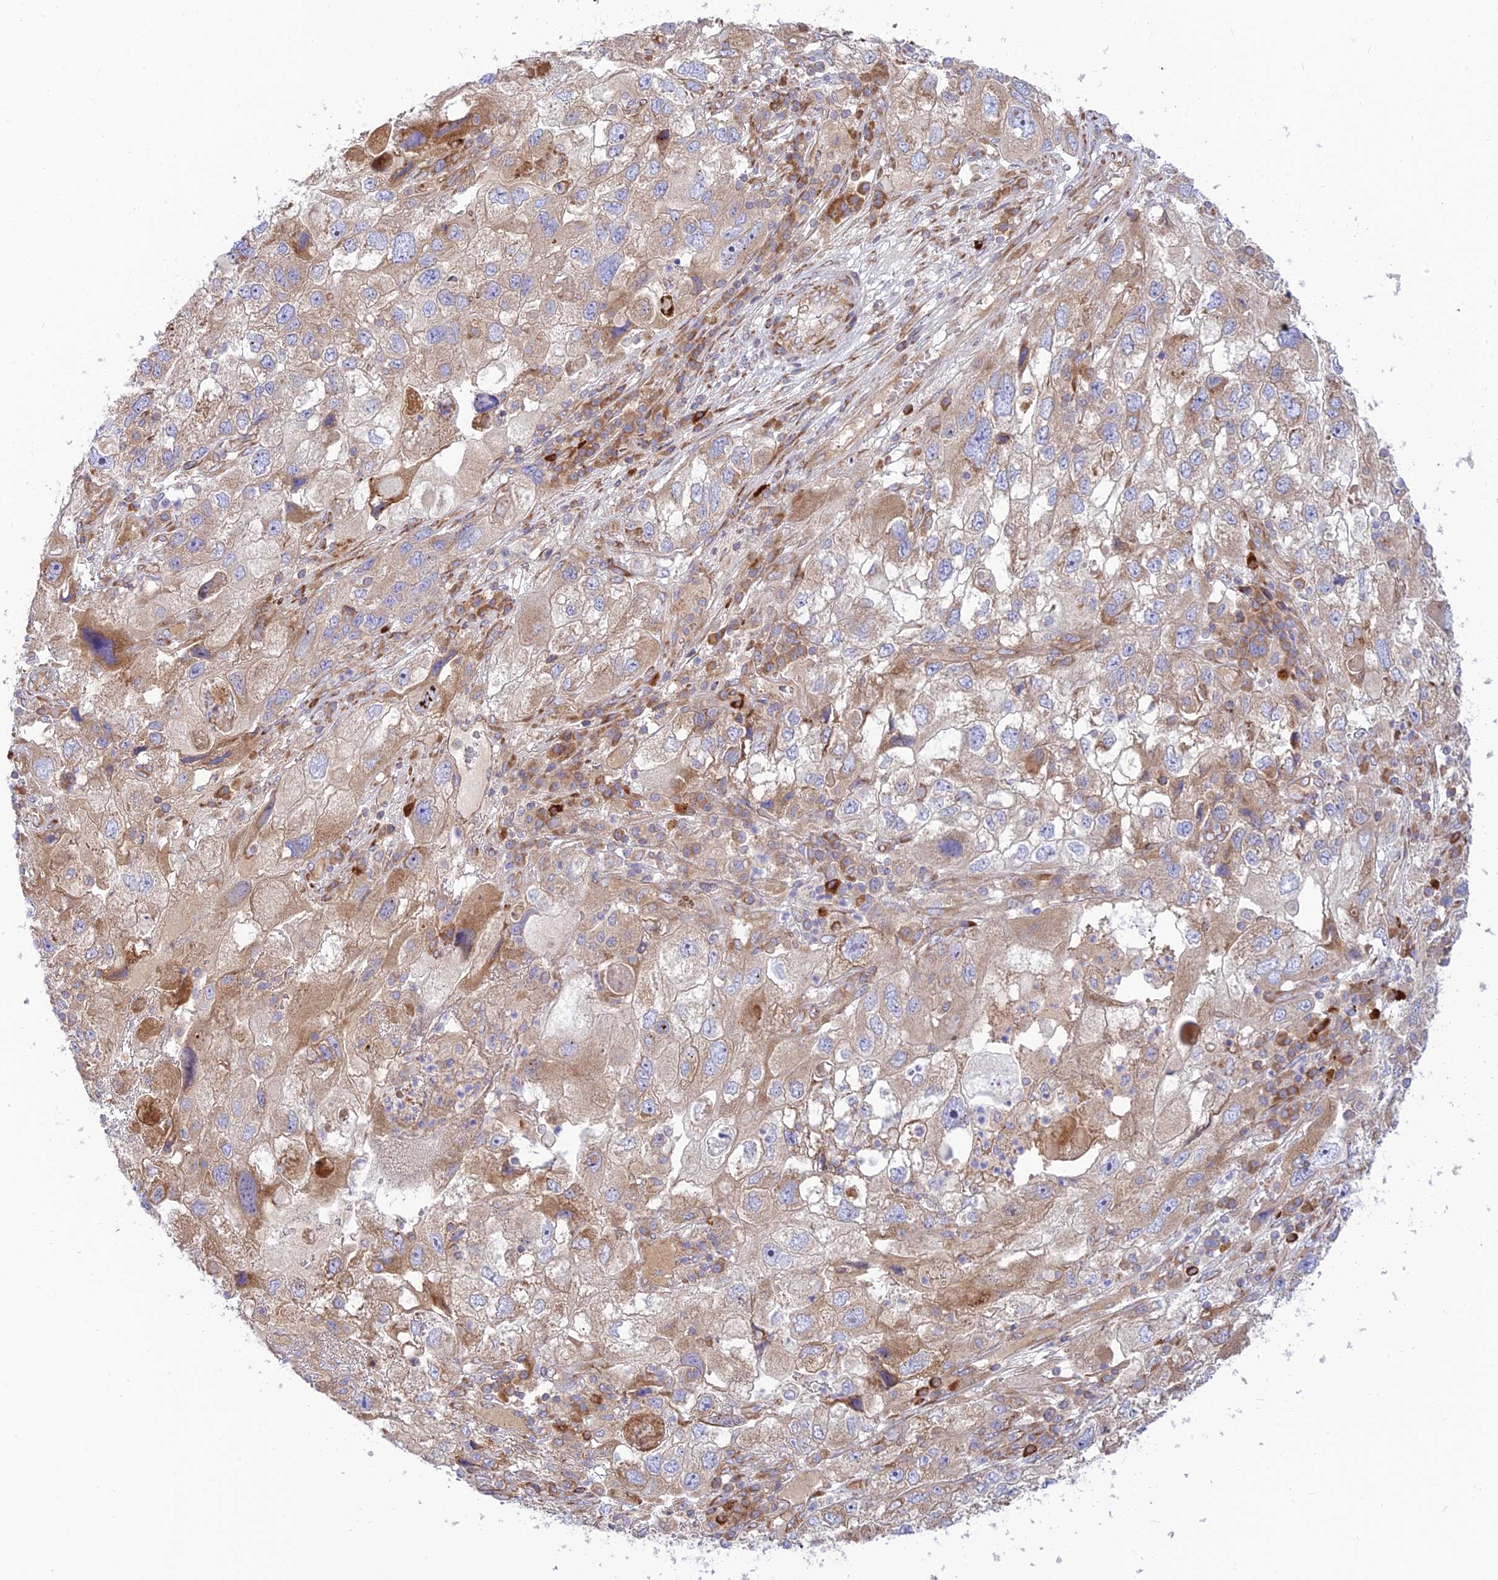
{"staining": {"intensity": "moderate", "quantity": "25%-75%", "location": "cytoplasmic/membranous"}, "tissue": "endometrial cancer", "cell_type": "Tumor cells", "image_type": "cancer", "snomed": [{"axis": "morphology", "description": "Adenocarcinoma, NOS"}, {"axis": "topography", "description": "Endometrium"}], "caption": "Brown immunohistochemical staining in endometrial adenocarcinoma exhibits moderate cytoplasmic/membranous positivity in about 25%-75% of tumor cells.", "gene": "PIMREG", "patient": {"sex": "female", "age": 49}}